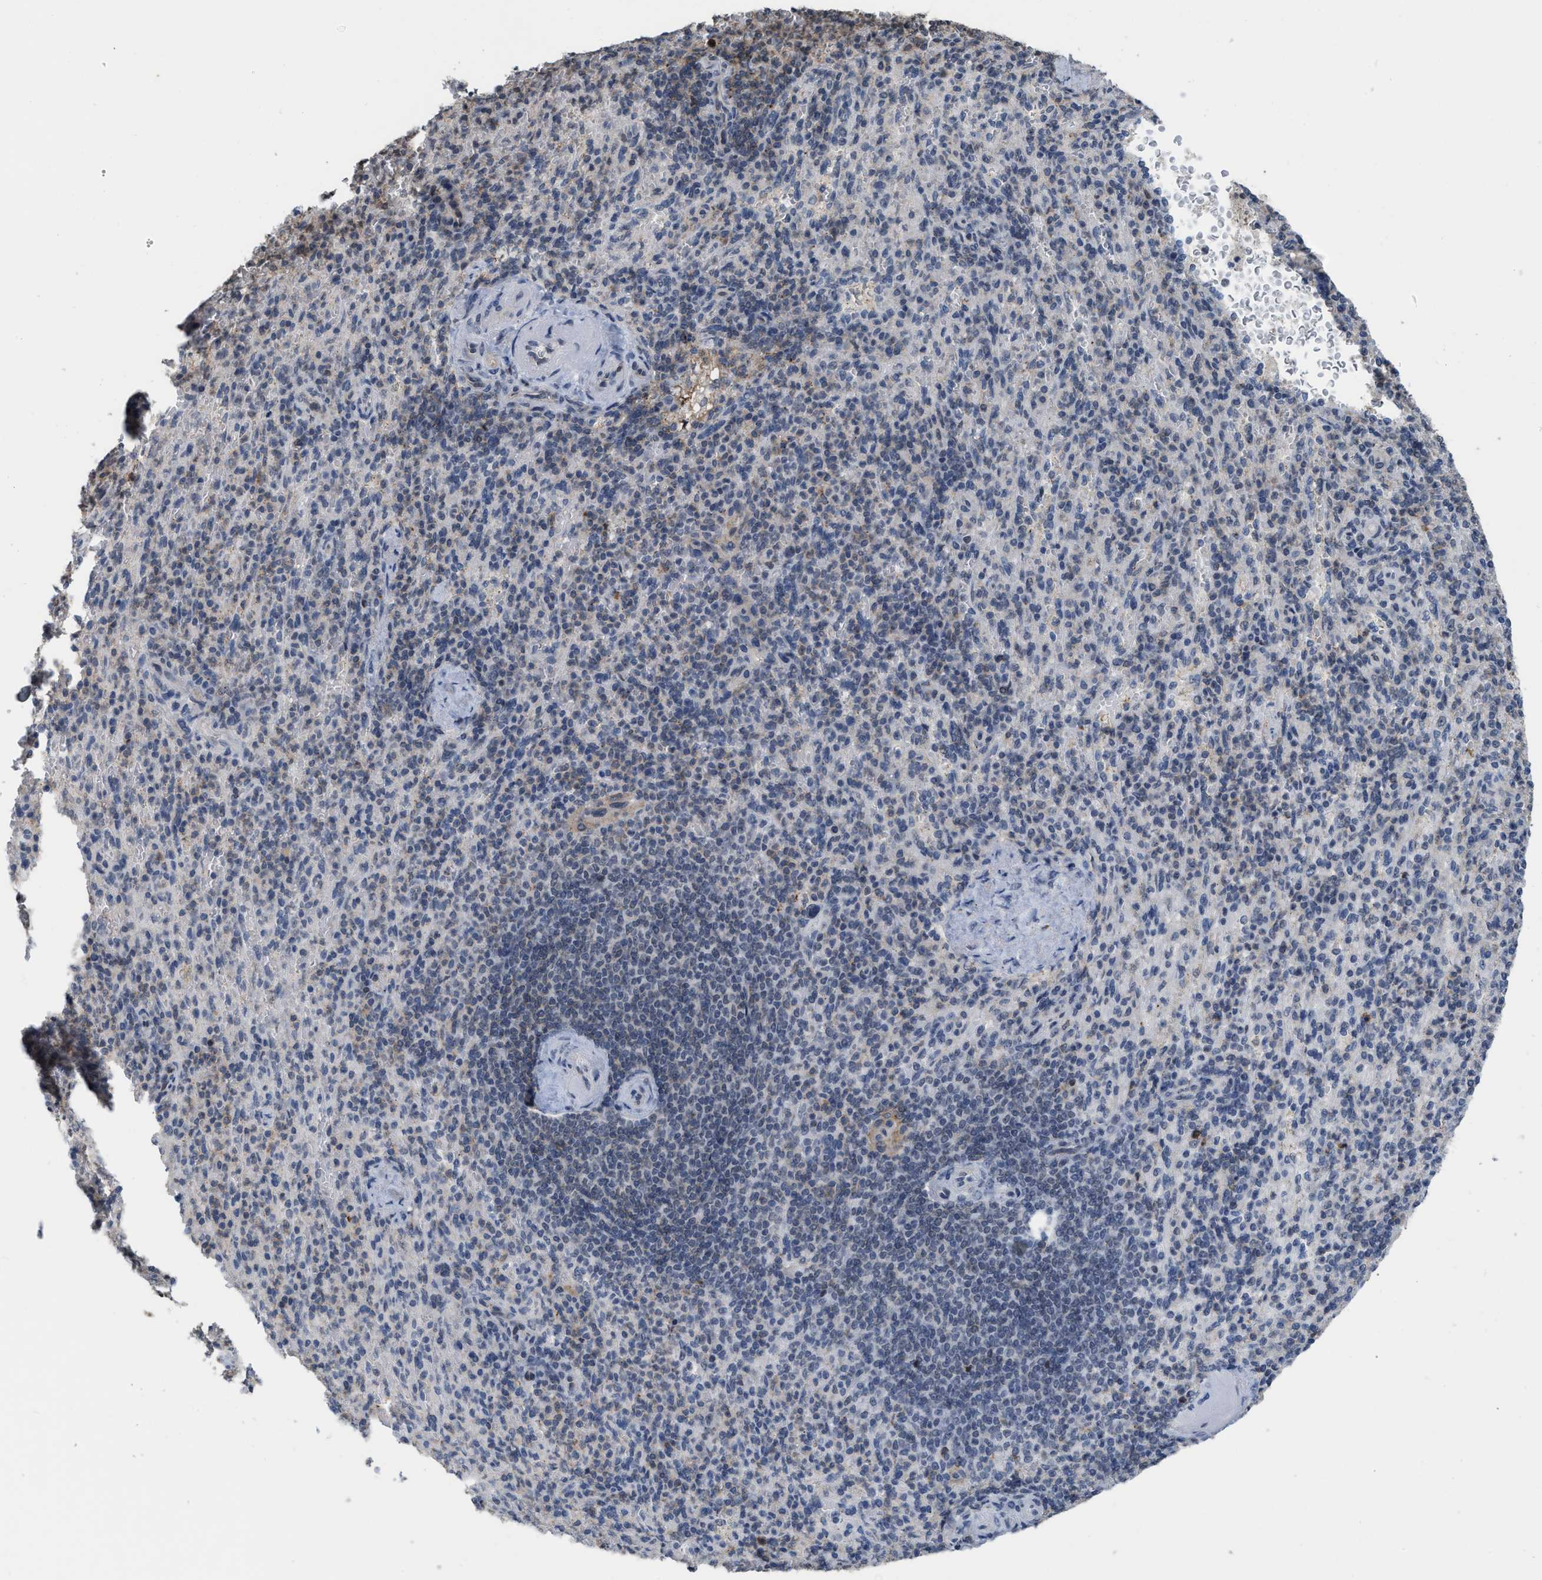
{"staining": {"intensity": "weak", "quantity": "<25%", "location": "cytoplasmic/membranous"}, "tissue": "spleen", "cell_type": "Cells in red pulp", "image_type": "normal", "snomed": [{"axis": "morphology", "description": "Normal tissue, NOS"}, {"axis": "topography", "description": "Spleen"}], "caption": "Cells in red pulp show no significant protein positivity in benign spleen.", "gene": "BAIAP2L1", "patient": {"sex": "female", "age": 74}}